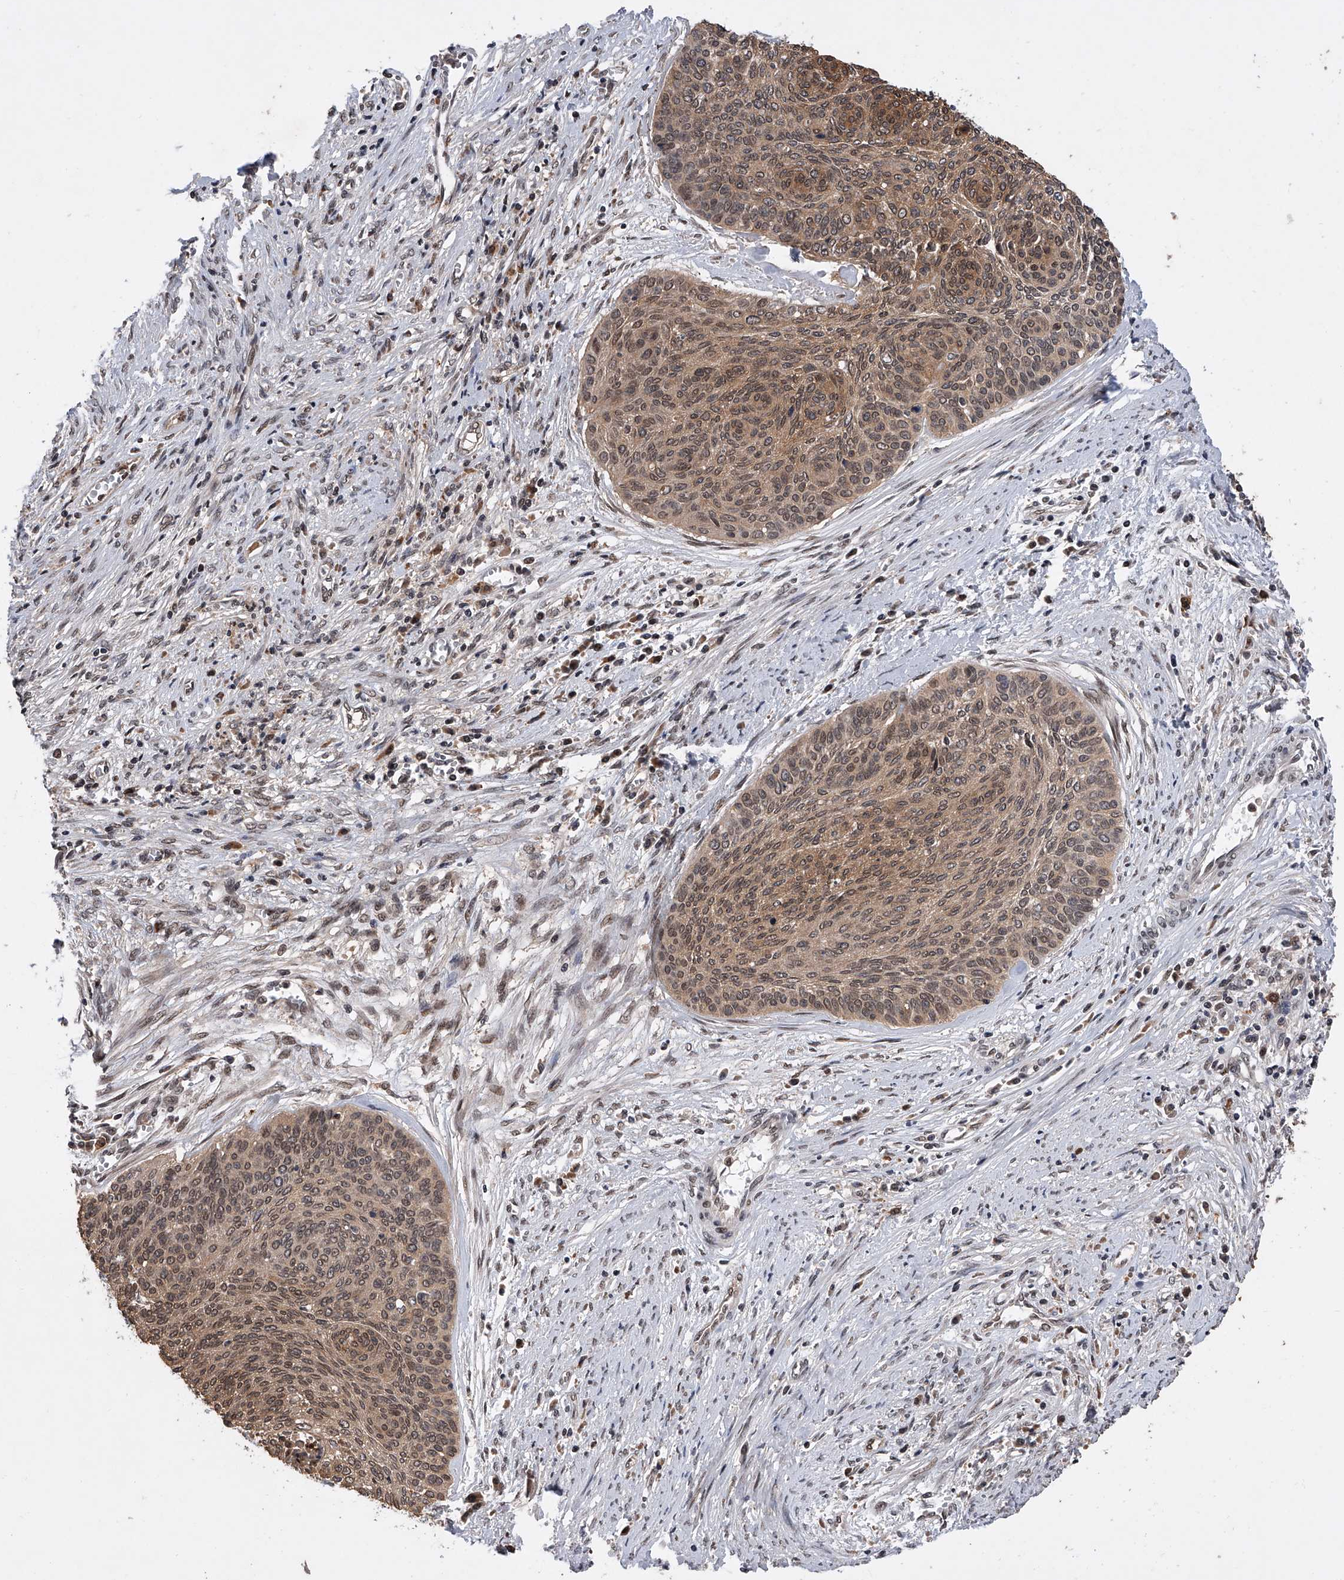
{"staining": {"intensity": "moderate", "quantity": ">75%", "location": "cytoplasmic/membranous,nuclear"}, "tissue": "cervical cancer", "cell_type": "Tumor cells", "image_type": "cancer", "snomed": [{"axis": "morphology", "description": "Squamous cell carcinoma, NOS"}, {"axis": "topography", "description": "Cervix"}], "caption": "A high-resolution image shows IHC staining of squamous cell carcinoma (cervical), which shows moderate cytoplasmic/membranous and nuclear expression in approximately >75% of tumor cells.", "gene": "BHLHE23", "patient": {"sex": "female", "age": 55}}